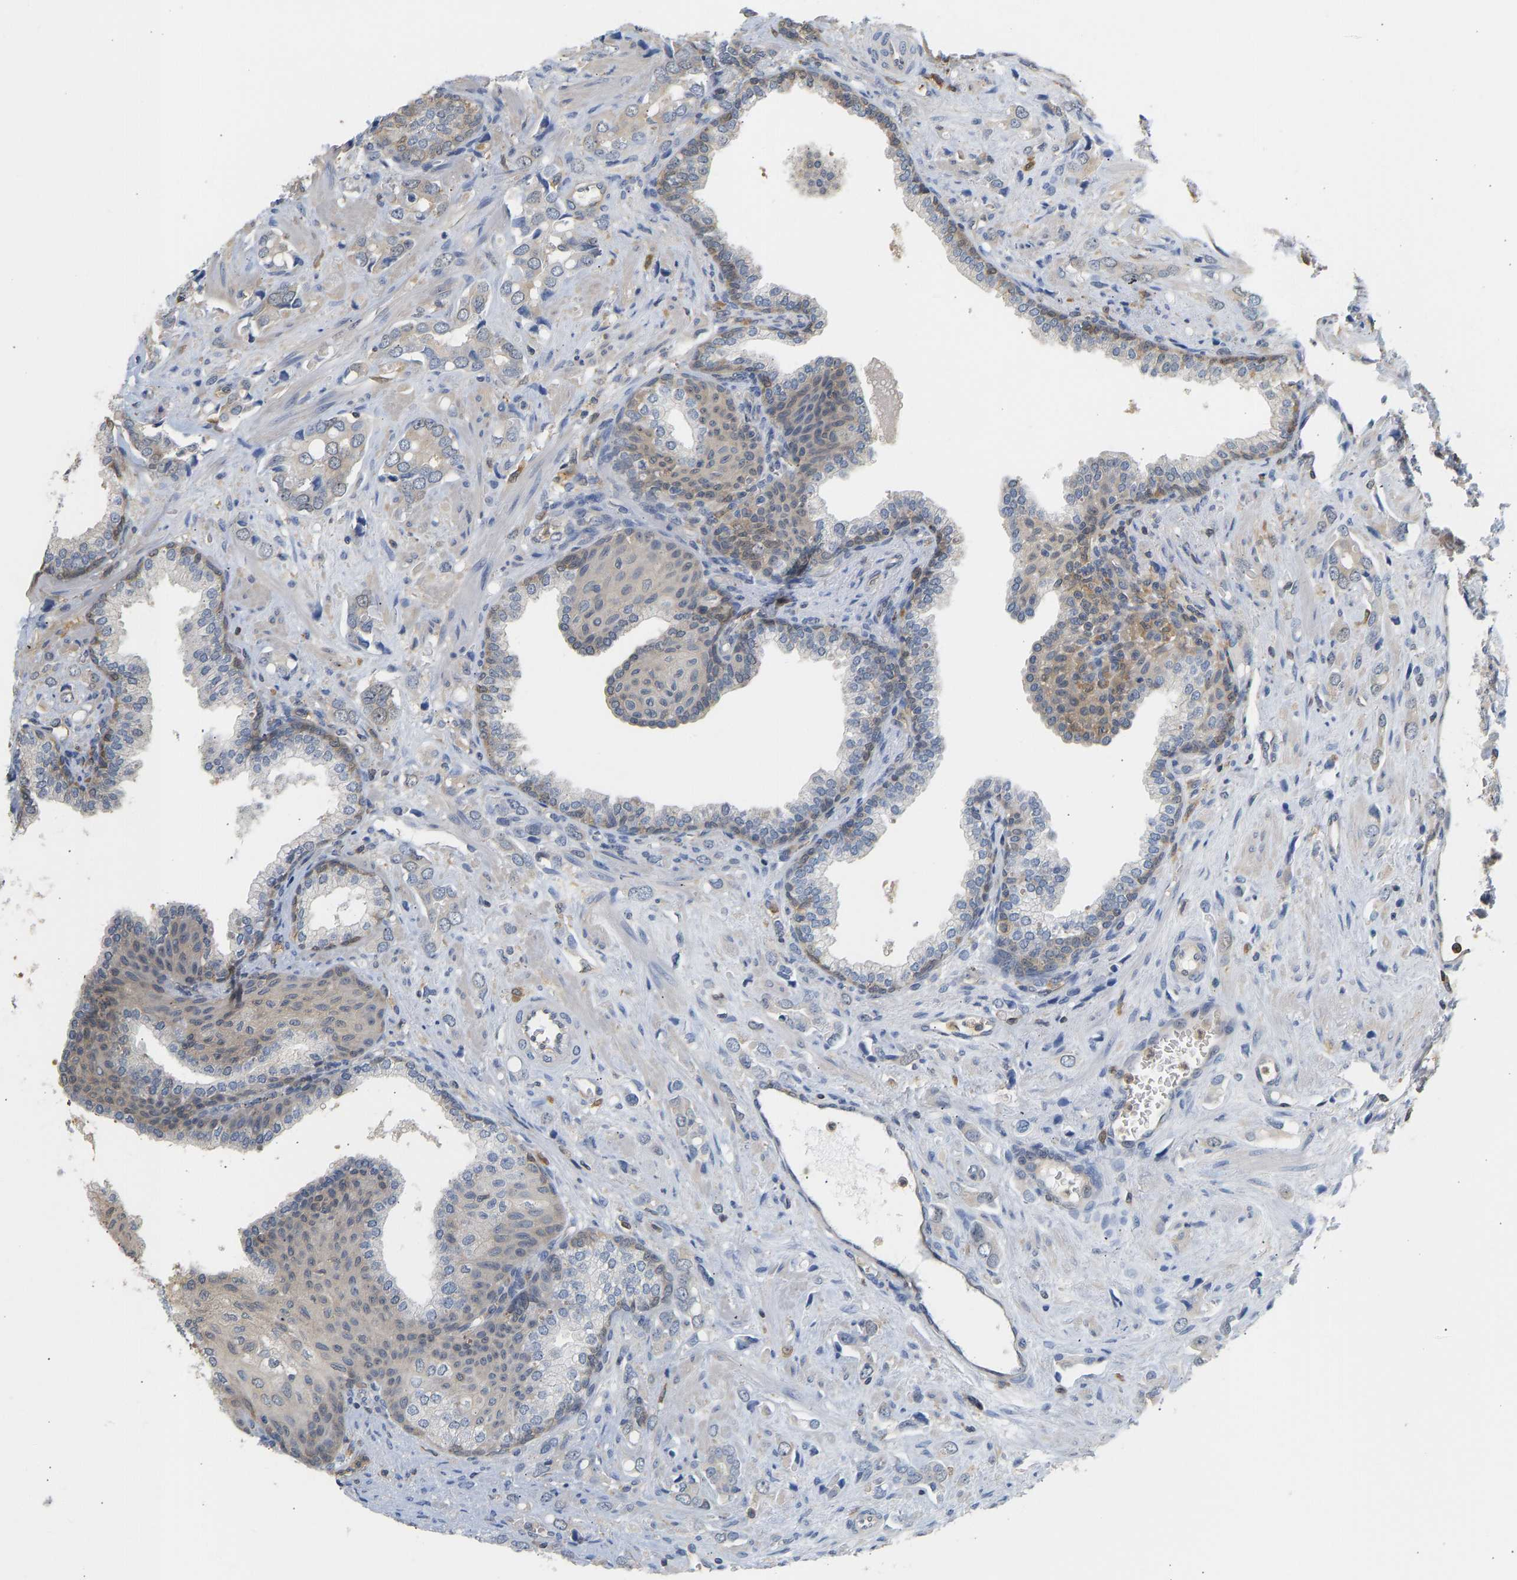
{"staining": {"intensity": "negative", "quantity": "none", "location": "none"}, "tissue": "prostate cancer", "cell_type": "Tumor cells", "image_type": "cancer", "snomed": [{"axis": "morphology", "description": "Adenocarcinoma, High grade"}, {"axis": "topography", "description": "Prostate"}], "caption": "This is a image of immunohistochemistry staining of prostate adenocarcinoma (high-grade), which shows no positivity in tumor cells.", "gene": "ENO1", "patient": {"sex": "male", "age": 52}}